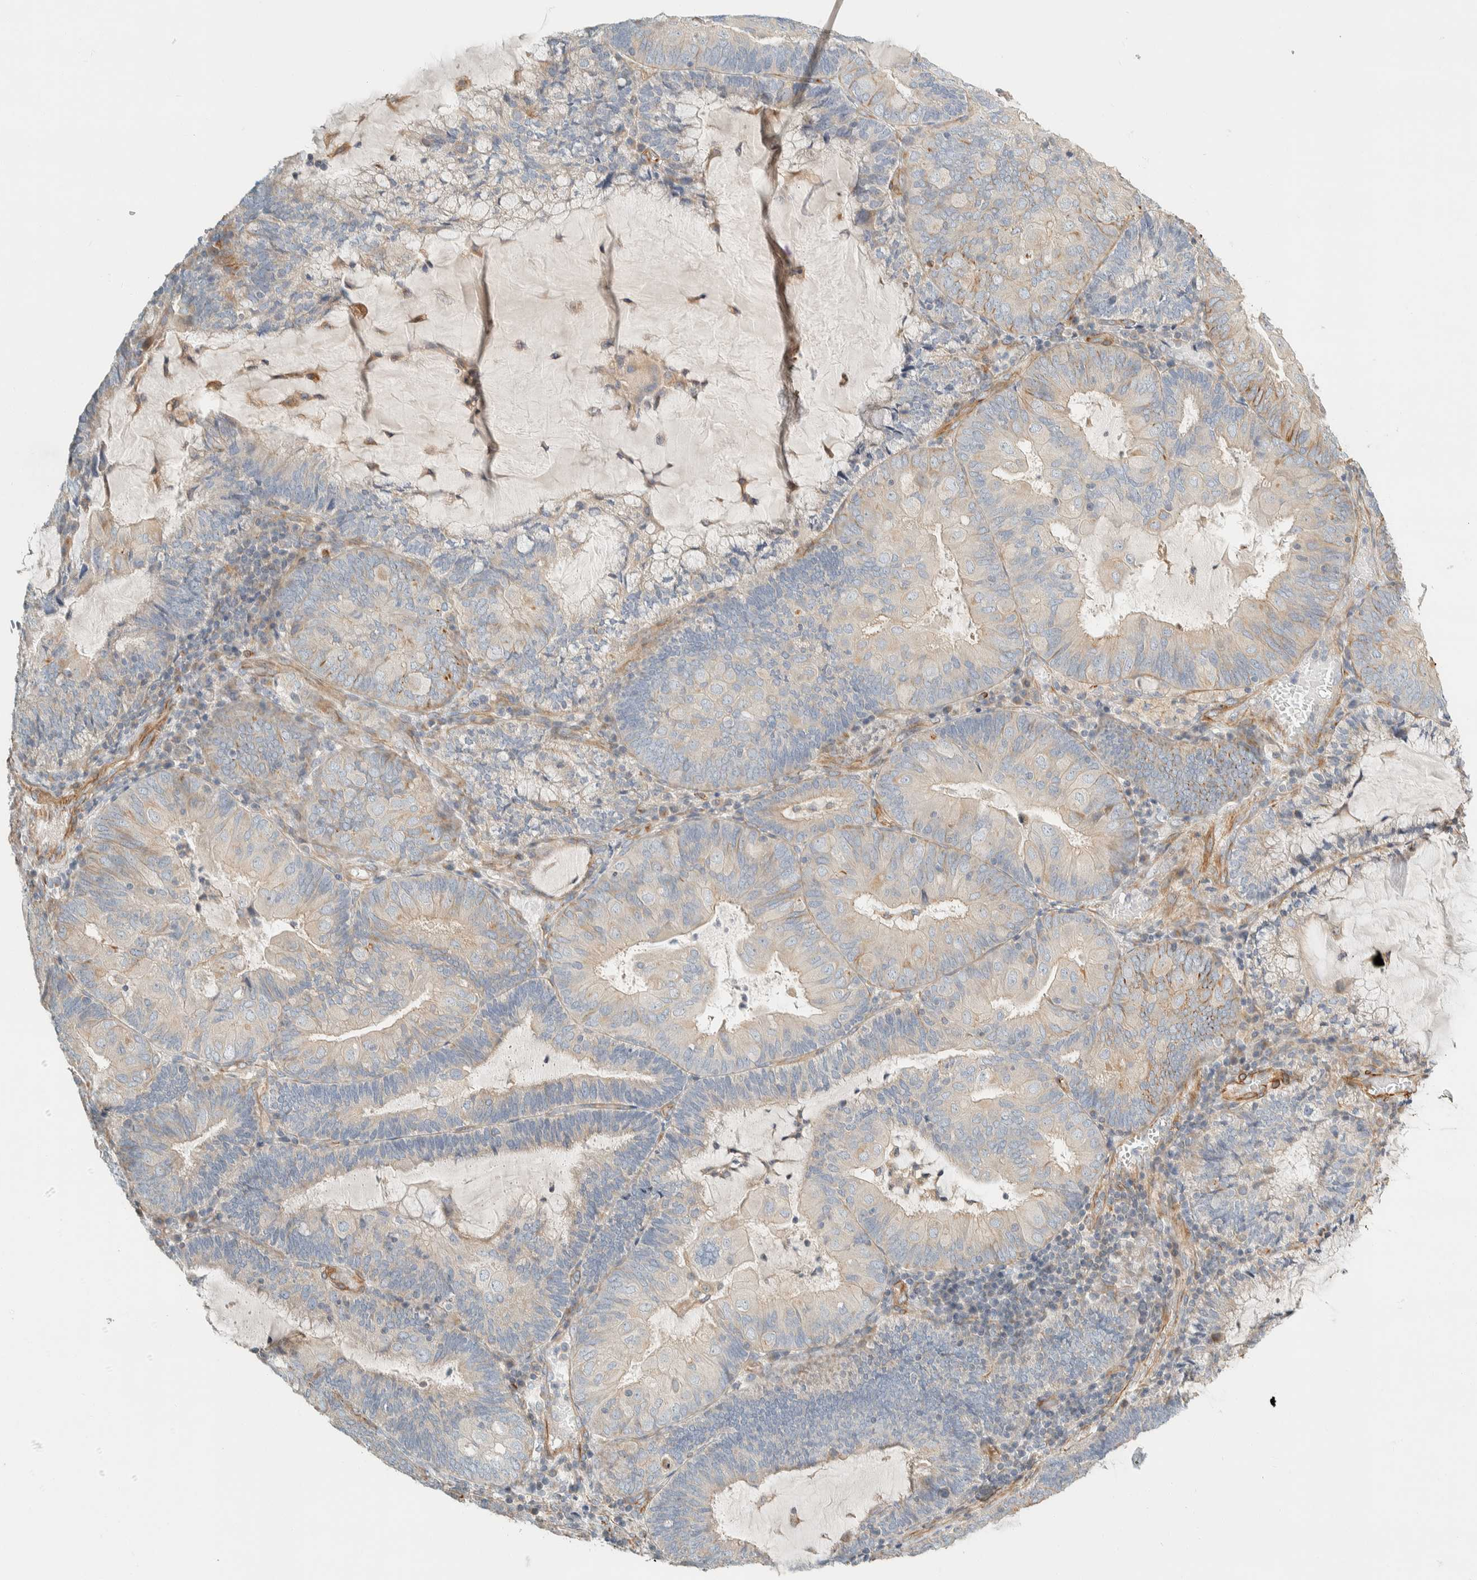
{"staining": {"intensity": "weak", "quantity": "25%-75%", "location": "cytoplasmic/membranous"}, "tissue": "endometrial cancer", "cell_type": "Tumor cells", "image_type": "cancer", "snomed": [{"axis": "morphology", "description": "Adenocarcinoma, NOS"}, {"axis": "topography", "description": "Endometrium"}], "caption": "This micrograph reveals IHC staining of human adenocarcinoma (endometrial), with low weak cytoplasmic/membranous expression in approximately 25%-75% of tumor cells.", "gene": "CDR2", "patient": {"sex": "female", "age": 81}}